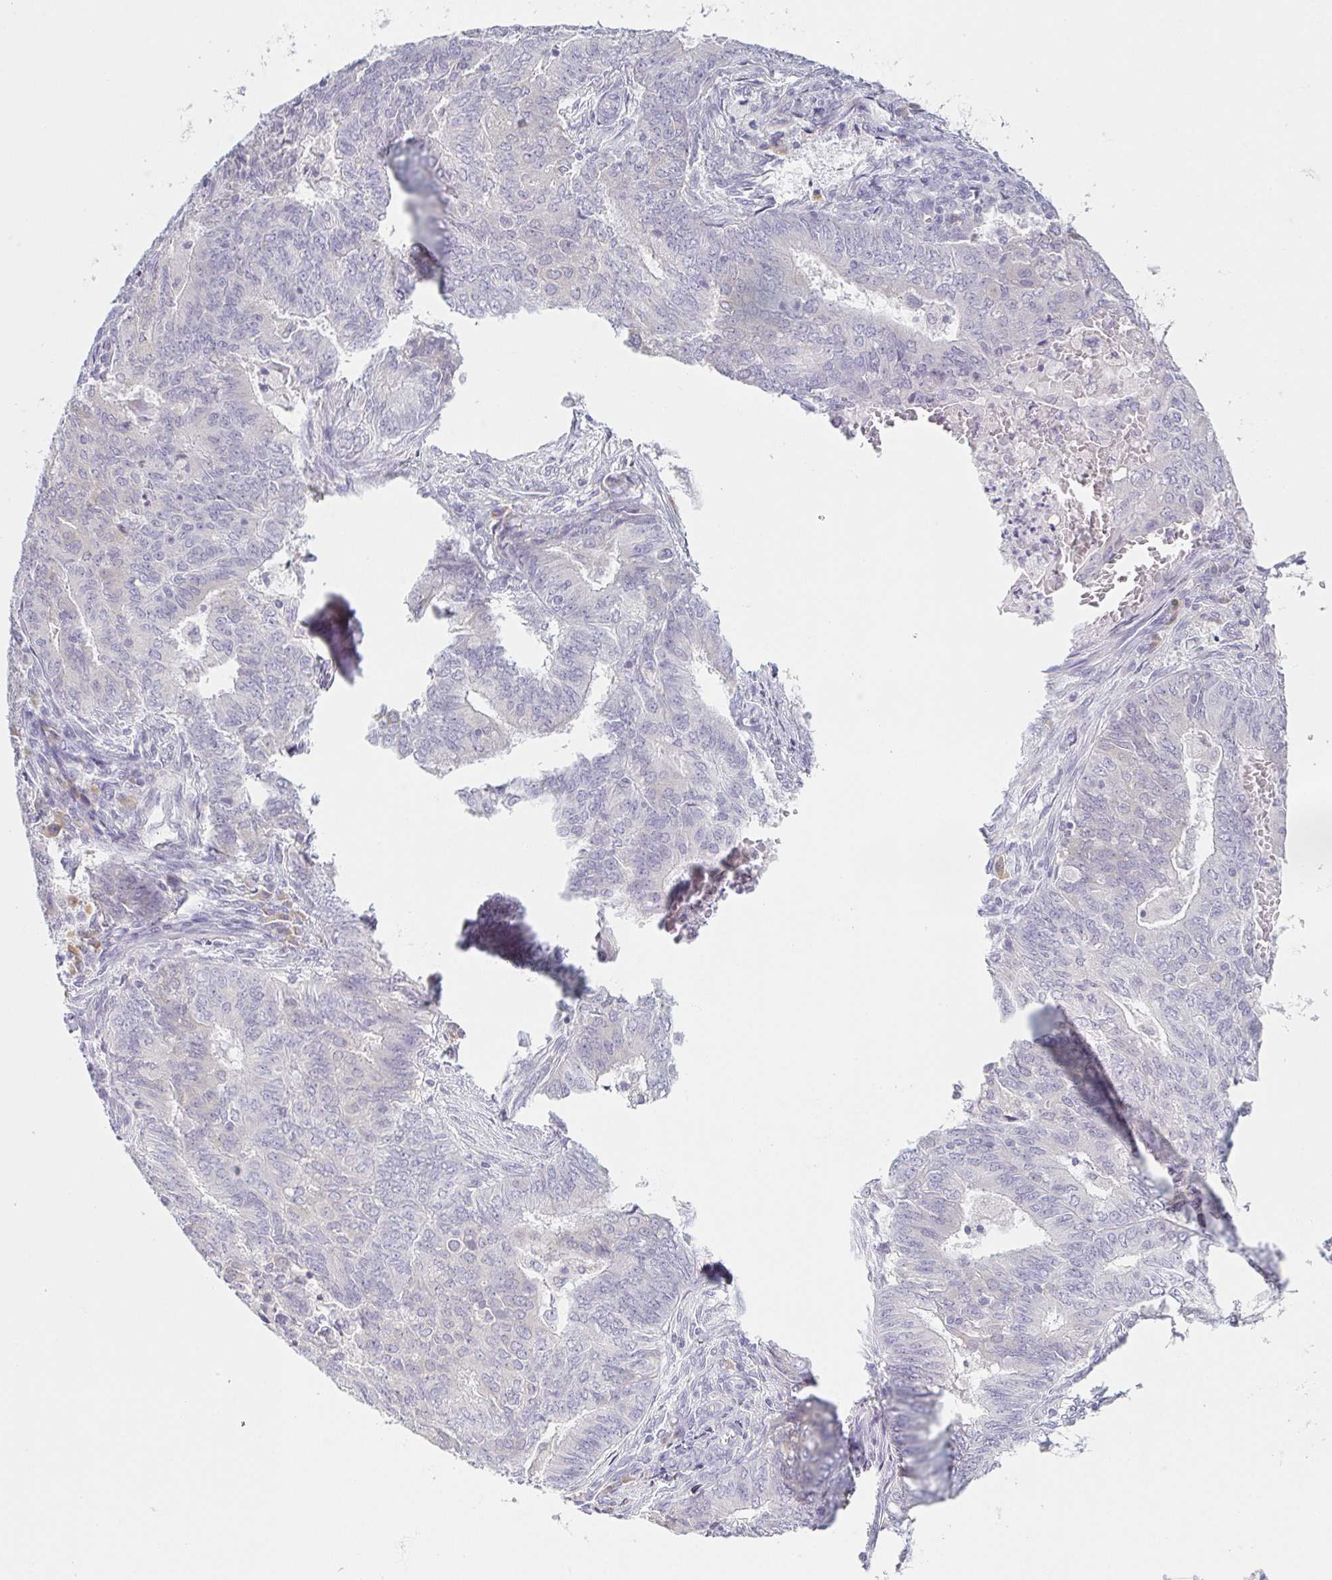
{"staining": {"intensity": "negative", "quantity": "none", "location": "none"}, "tissue": "endometrial cancer", "cell_type": "Tumor cells", "image_type": "cancer", "snomed": [{"axis": "morphology", "description": "Adenocarcinoma, NOS"}, {"axis": "topography", "description": "Endometrium"}], "caption": "Adenocarcinoma (endometrial) stained for a protein using immunohistochemistry (IHC) demonstrates no expression tumor cells.", "gene": "PRR27", "patient": {"sex": "female", "age": 62}}